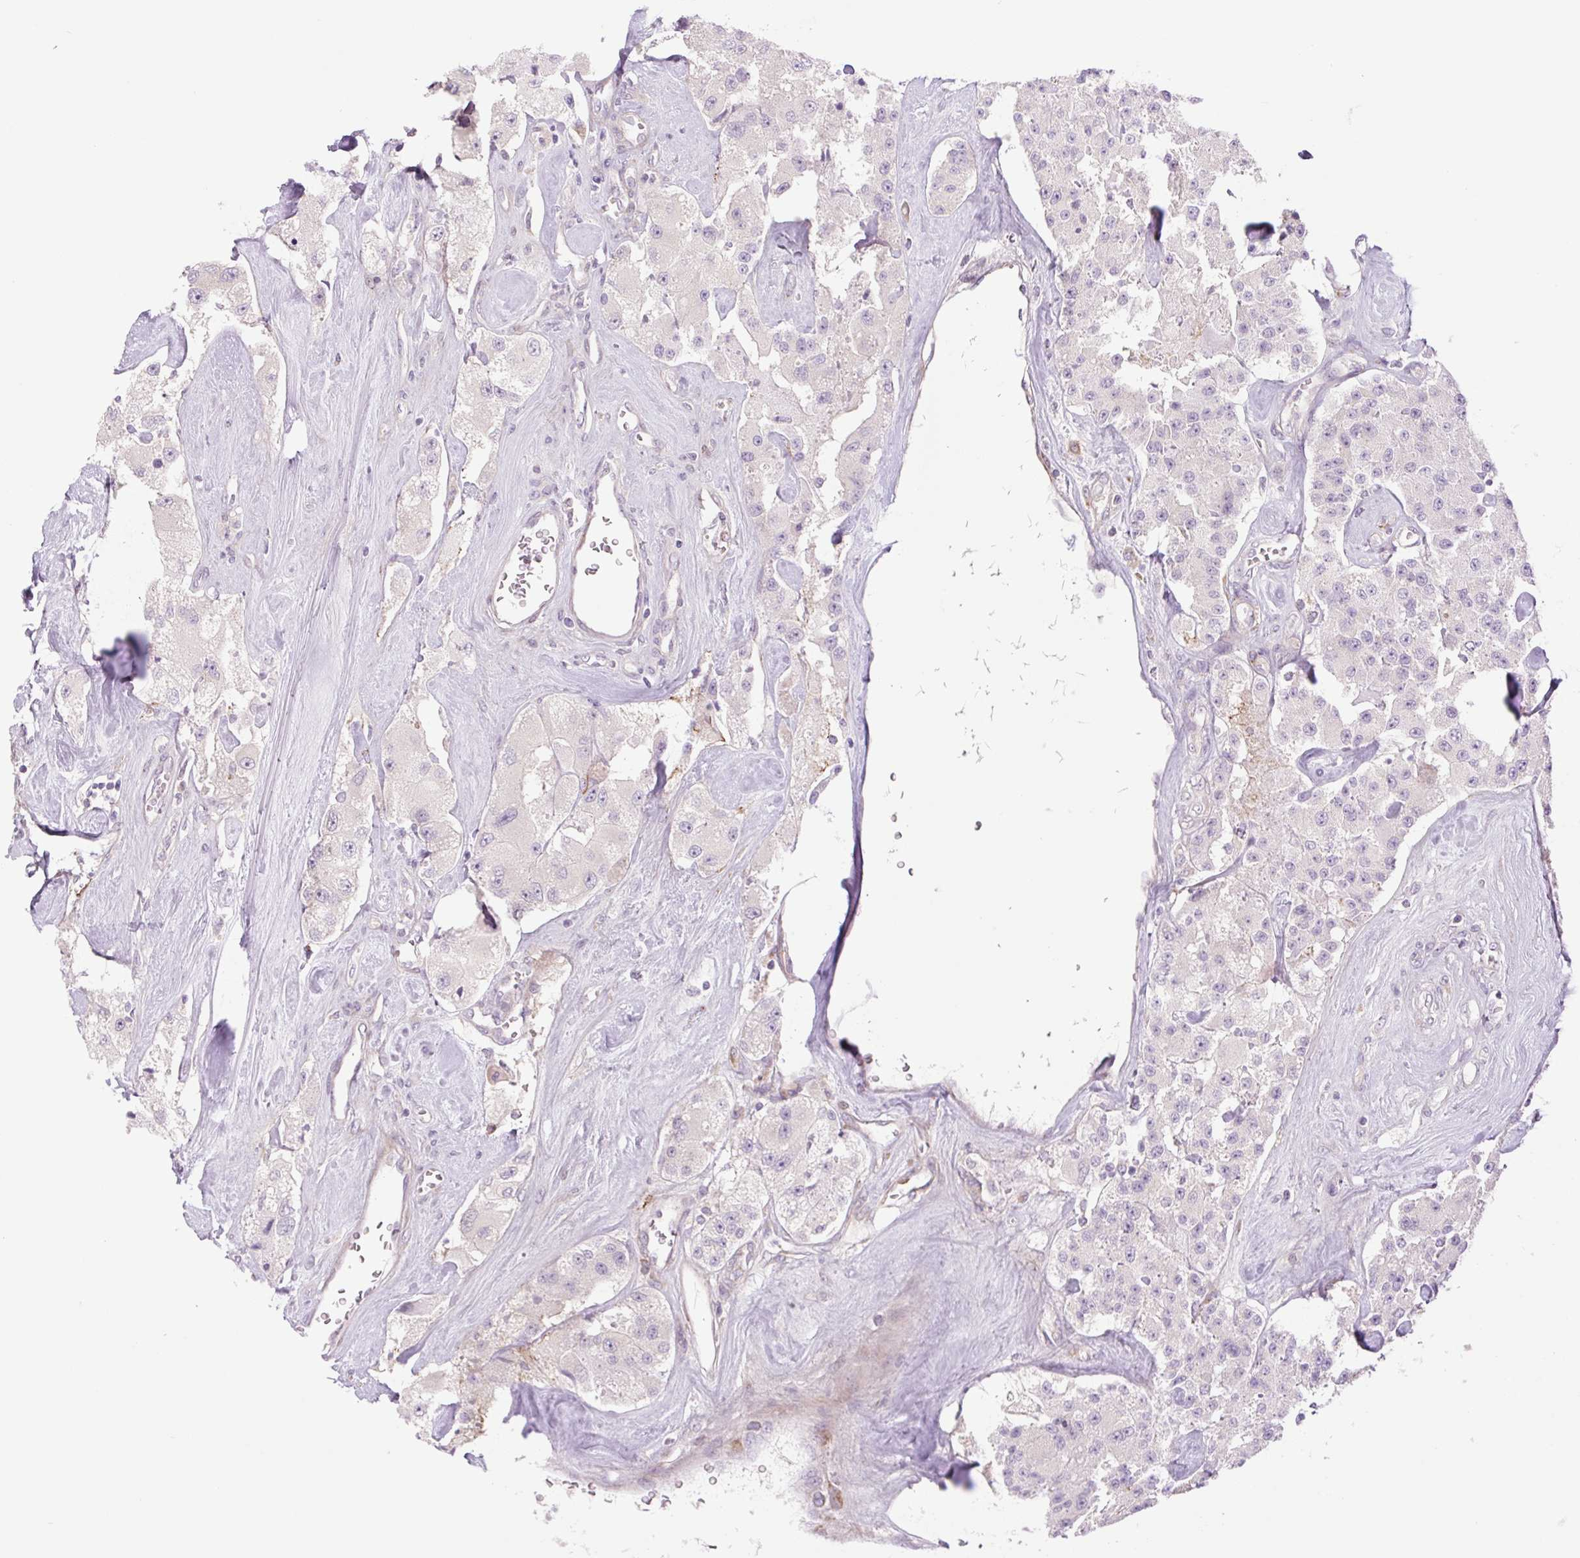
{"staining": {"intensity": "negative", "quantity": "none", "location": "none"}, "tissue": "carcinoid", "cell_type": "Tumor cells", "image_type": "cancer", "snomed": [{"axis": "morphology", "description": "Carcinoid, malignant, NOS"}, {"axis": "topography", "description": "Pancreas"}], "caption": "Tumor cells are negative for protein expression in human malignant carcinoid.", "gene": "COL5A1", "patient": {"sex": "male", "age": 41}}